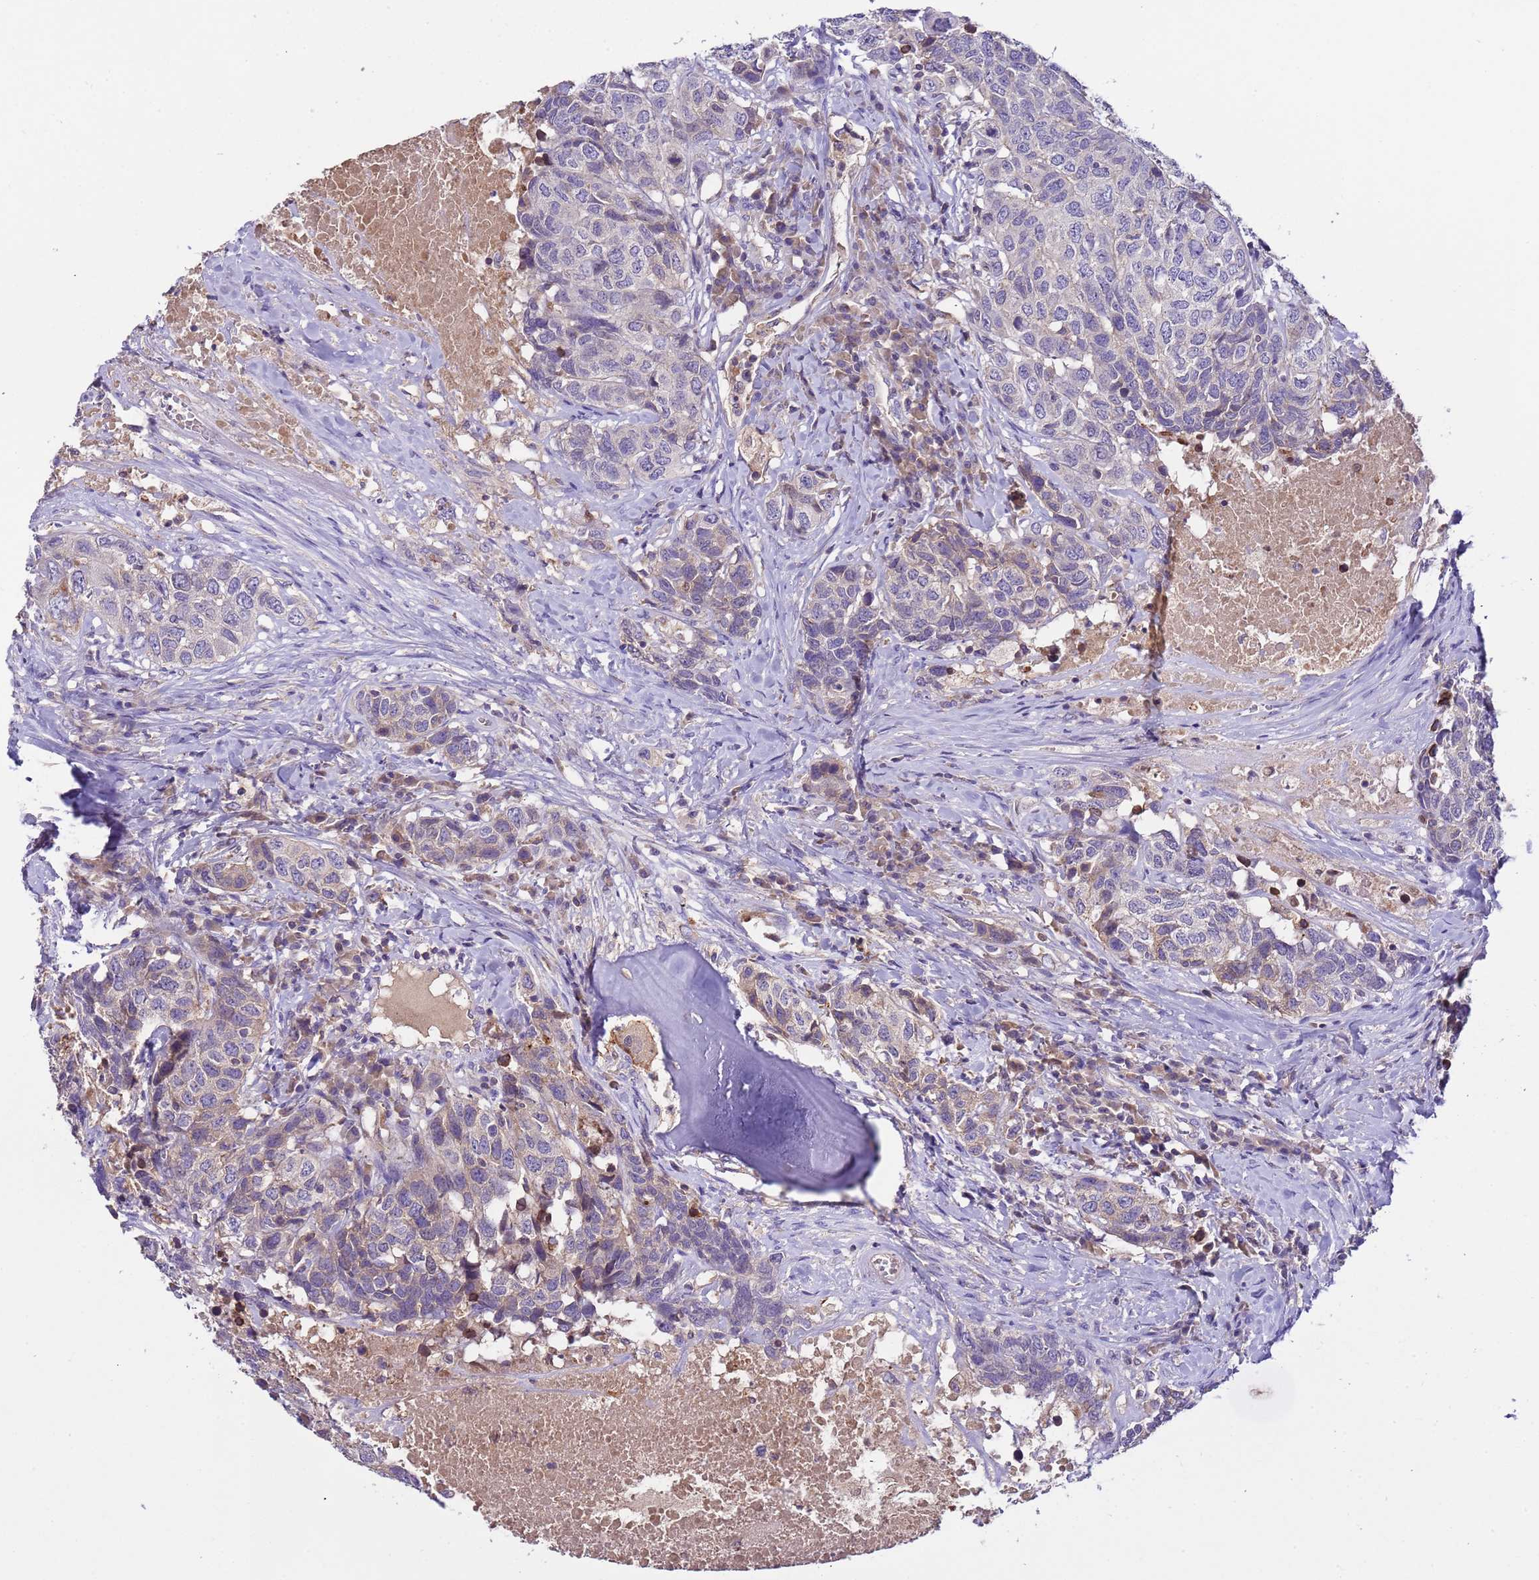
{"staining": {"intensity": "strong", "quantity": "<25%", "location": "cytoplasmic/membranous,nuclear"}, "tissue": "head and neck cancer", "cell_type": "Tumor cells", "image_type": "cancer", "snomed": [{"axis": "morphology", "description": "Squamous cell carcinoma, NOS"}, {"axis": "topography", "description": "Head-Neck"}], "caption": "This histopathology image demonstrates head and neck cancer (squamous cell carcinoma) stained with immunohistochemistry (IHC) to label a protein in brown. The cytoplasmic/membranous and nuclear of tumor cells show strong positivity for the protein. Nuclei are counter-stained blue.", "gene": "PLCXD3", "patient": {"sex": "male", "age": 66}}